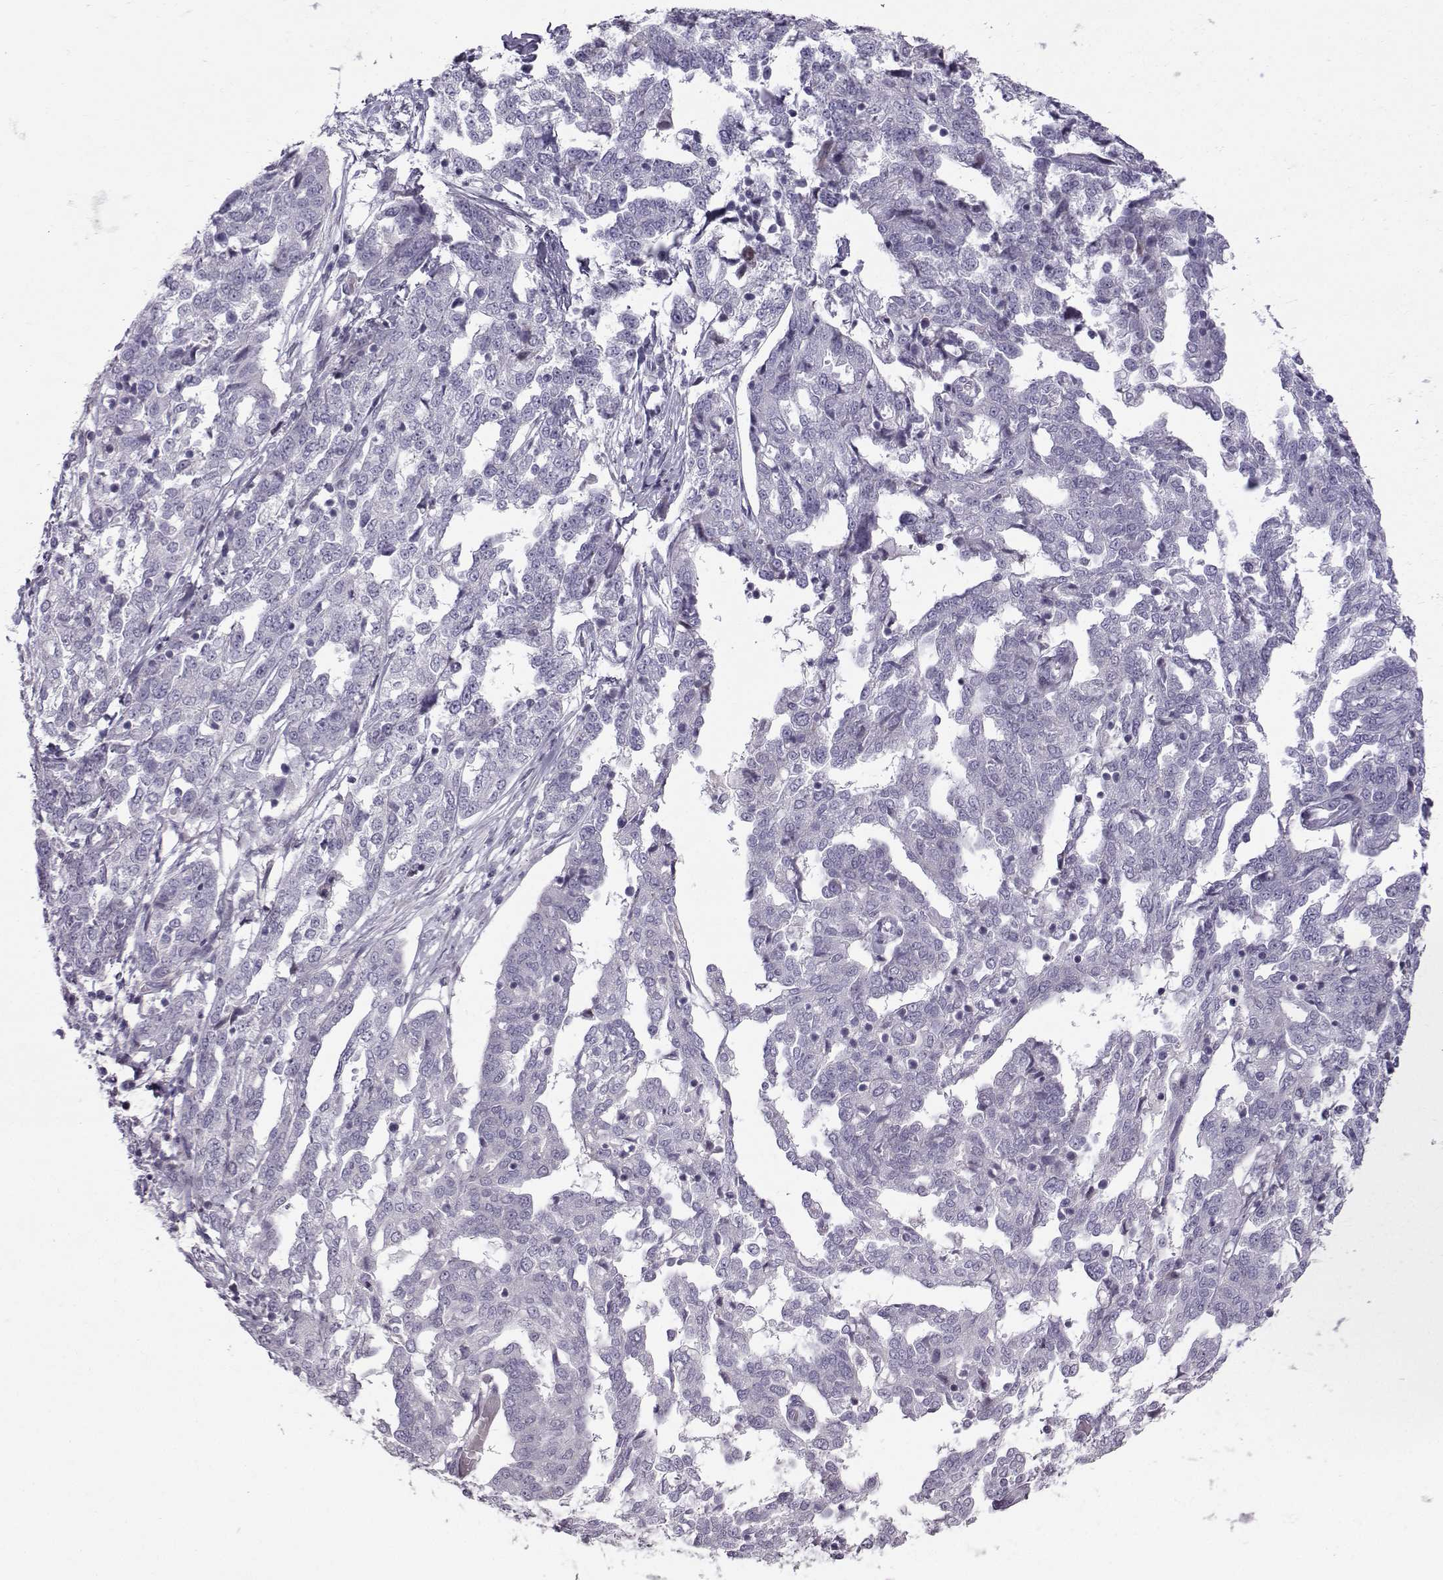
{"staining": {"intensity": "negative", "quantity": "none", "location": "none"}, "tissue": "ovarian cancer", "cell_type": "Tumor cells", "image_type": "cancer", "snomed": [{"axis": "morphology", "description": "Cystadenocarcinoma, serous, NOS"}, {"axis": "topography", "description": "Ovary"}], "caption": "Tumor cells show no significant positivity in serous cystadenocarcinoma (ovarian). The staining was performed using DAB to visualize the protein expression in brown, while the nuclei were stained in blue with hematoxylin (Magnification: 20x).", "gene": "DMRT3", "patient": {"sex": "female", "age": 67}}